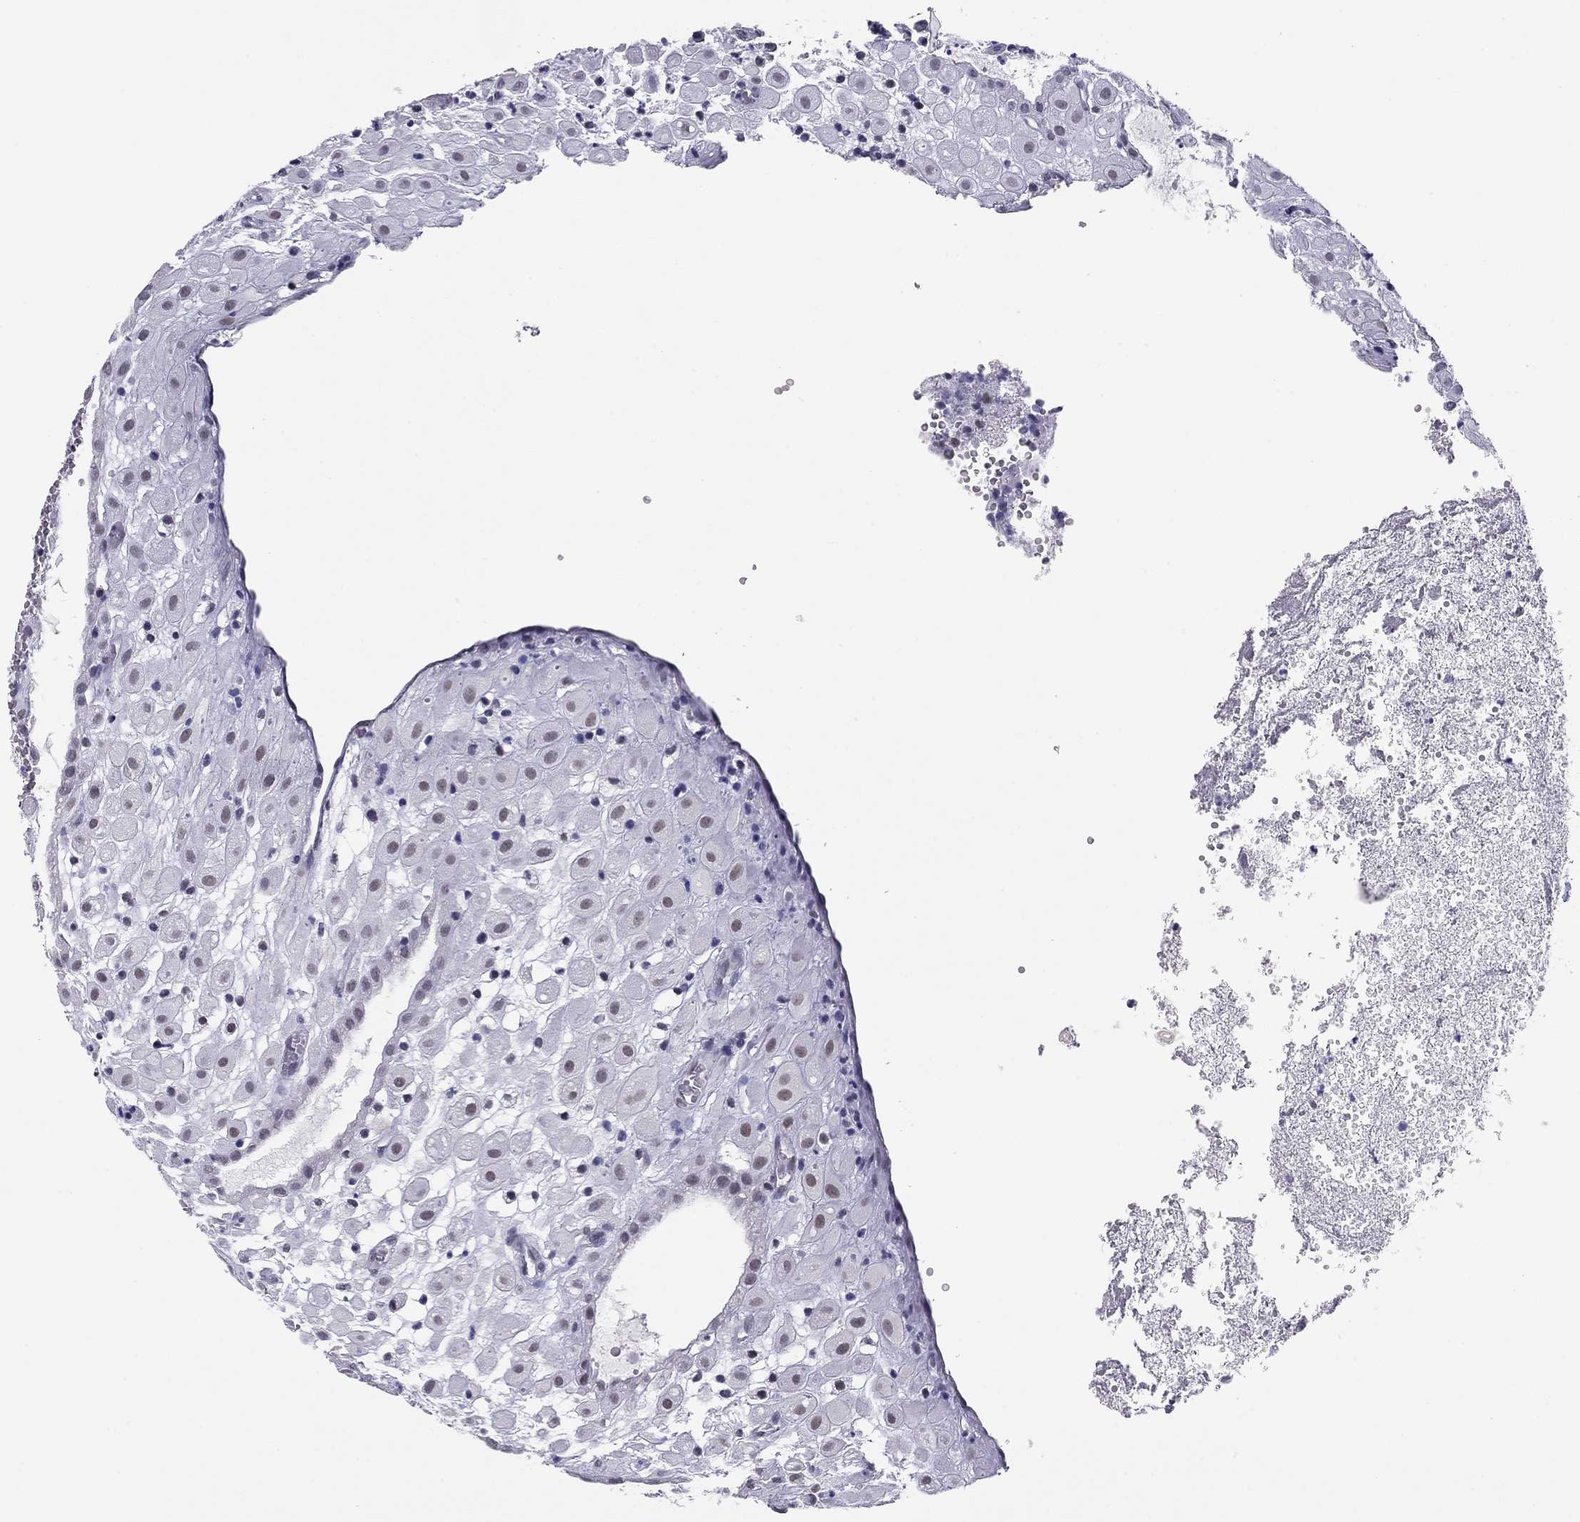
{"staining": {"intensity": "moderate", "quantity": "25%-75%", "location": "nuclear"}, "tissue": "placenta", "cell_type": "Decidual cells", "image_type": "normal", "snomed": [{"axis": "morphology", "description": "Normal tissue, NOS"}, {"axis": "topography", "description": "Placenta"}], "caption": "An IHC image of benign tissue is shown. Protein staining in brown highlights moderate nuclear positivity in placenta within decidual cells.", "gene": "DOT1L", "patient": {"sex": "female", "age": 24}}